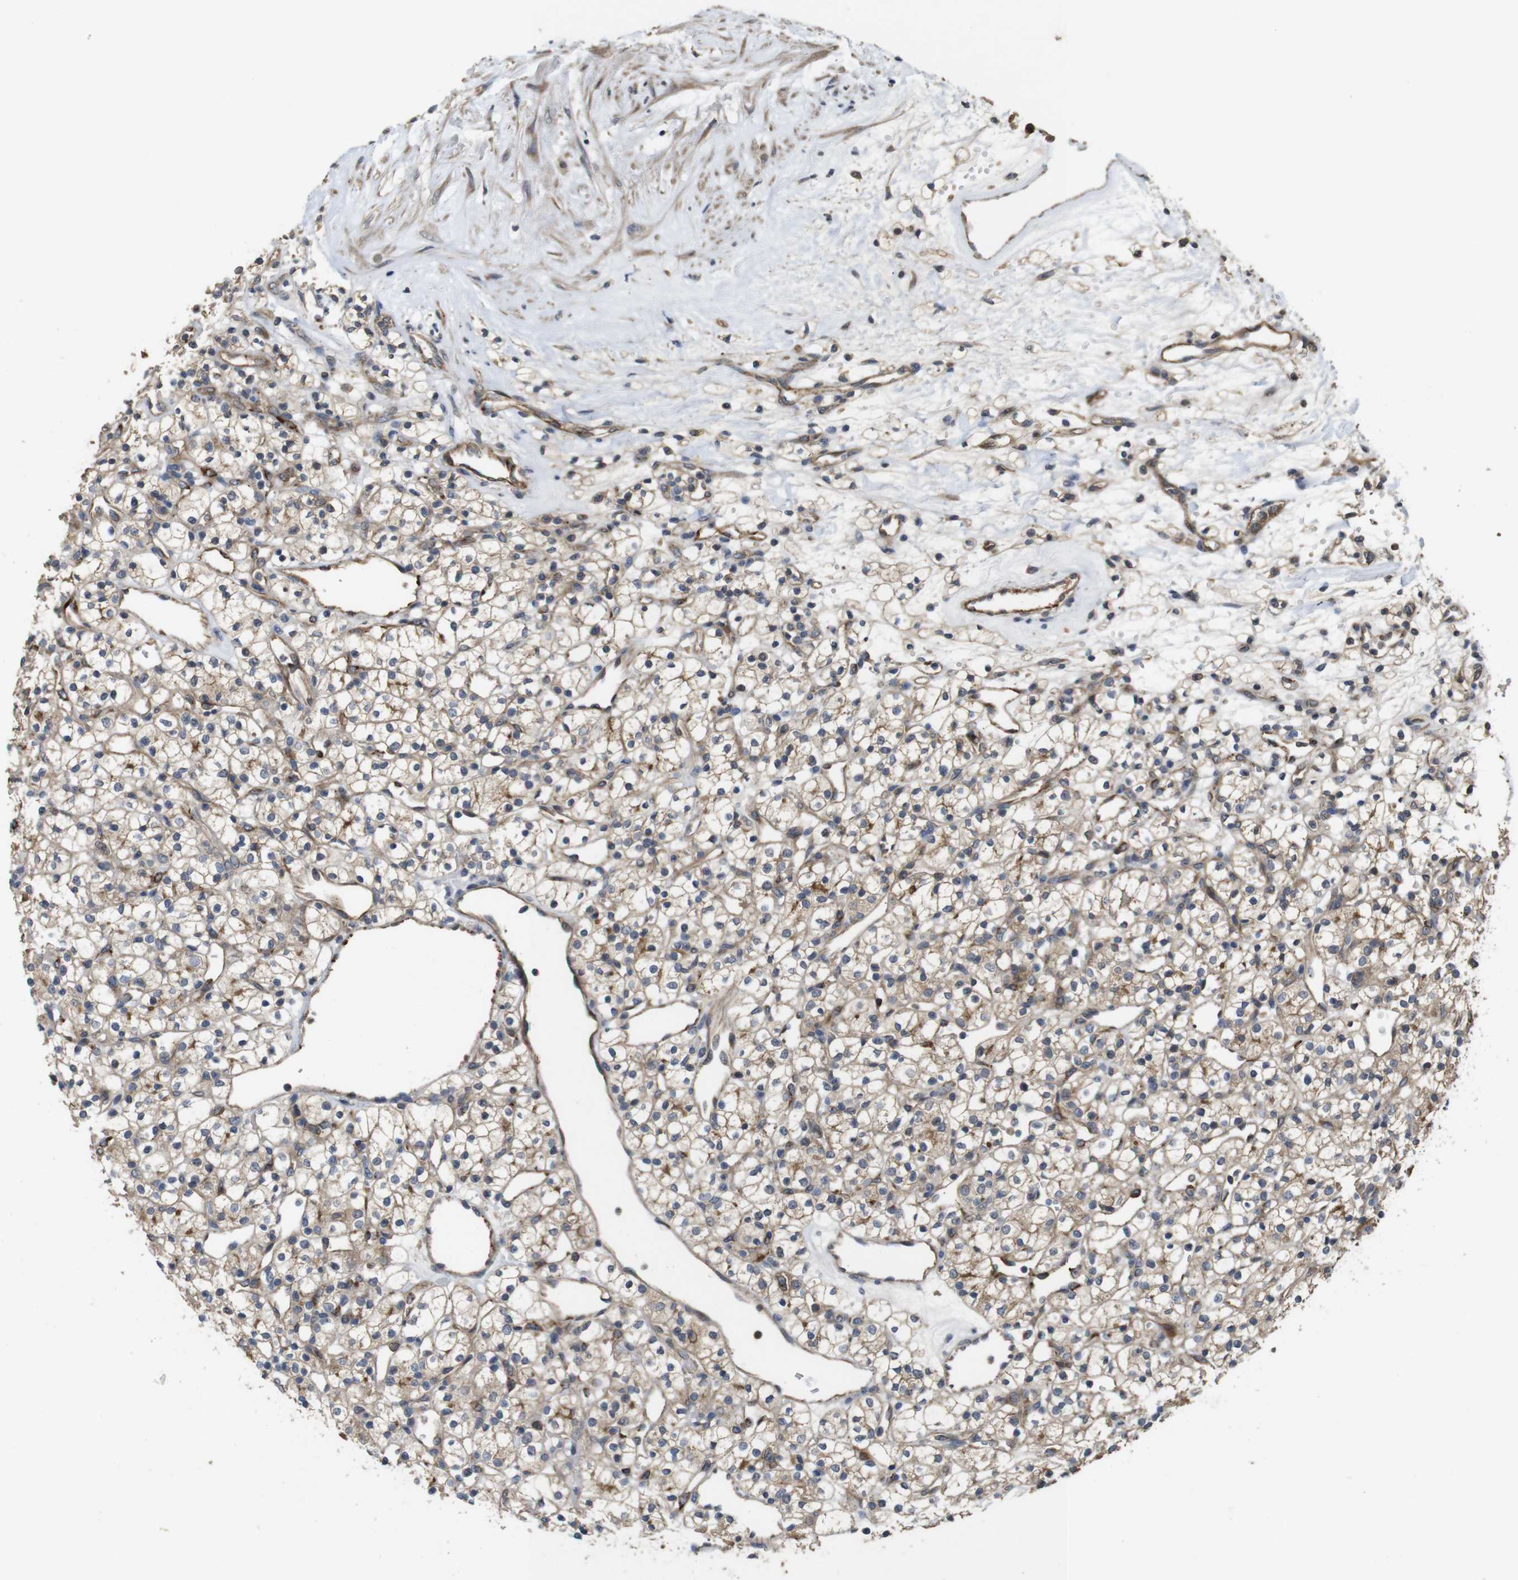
{"staining": {"intensity": "weak", "quantity": ">75%", "location": "cytoplasmic/membranous"}, "tissue": "renal cancer", "cell_type": "Tumor cells", "image_type": "cancer", "snomed": [{"axis": "morphology", "description": "Adenocarcinoma, NOS"}, {"axis": "topography", "description": "Kidney"}], "caption": "Renal adenocarcinoma tissue displays weak cytoplasmic/membranous staining in approximately >75% of tumor cells, visualized by immunohistochemistry.", "gene": "PCDHB10", "patient": {"sex": "female", "age": 60}}